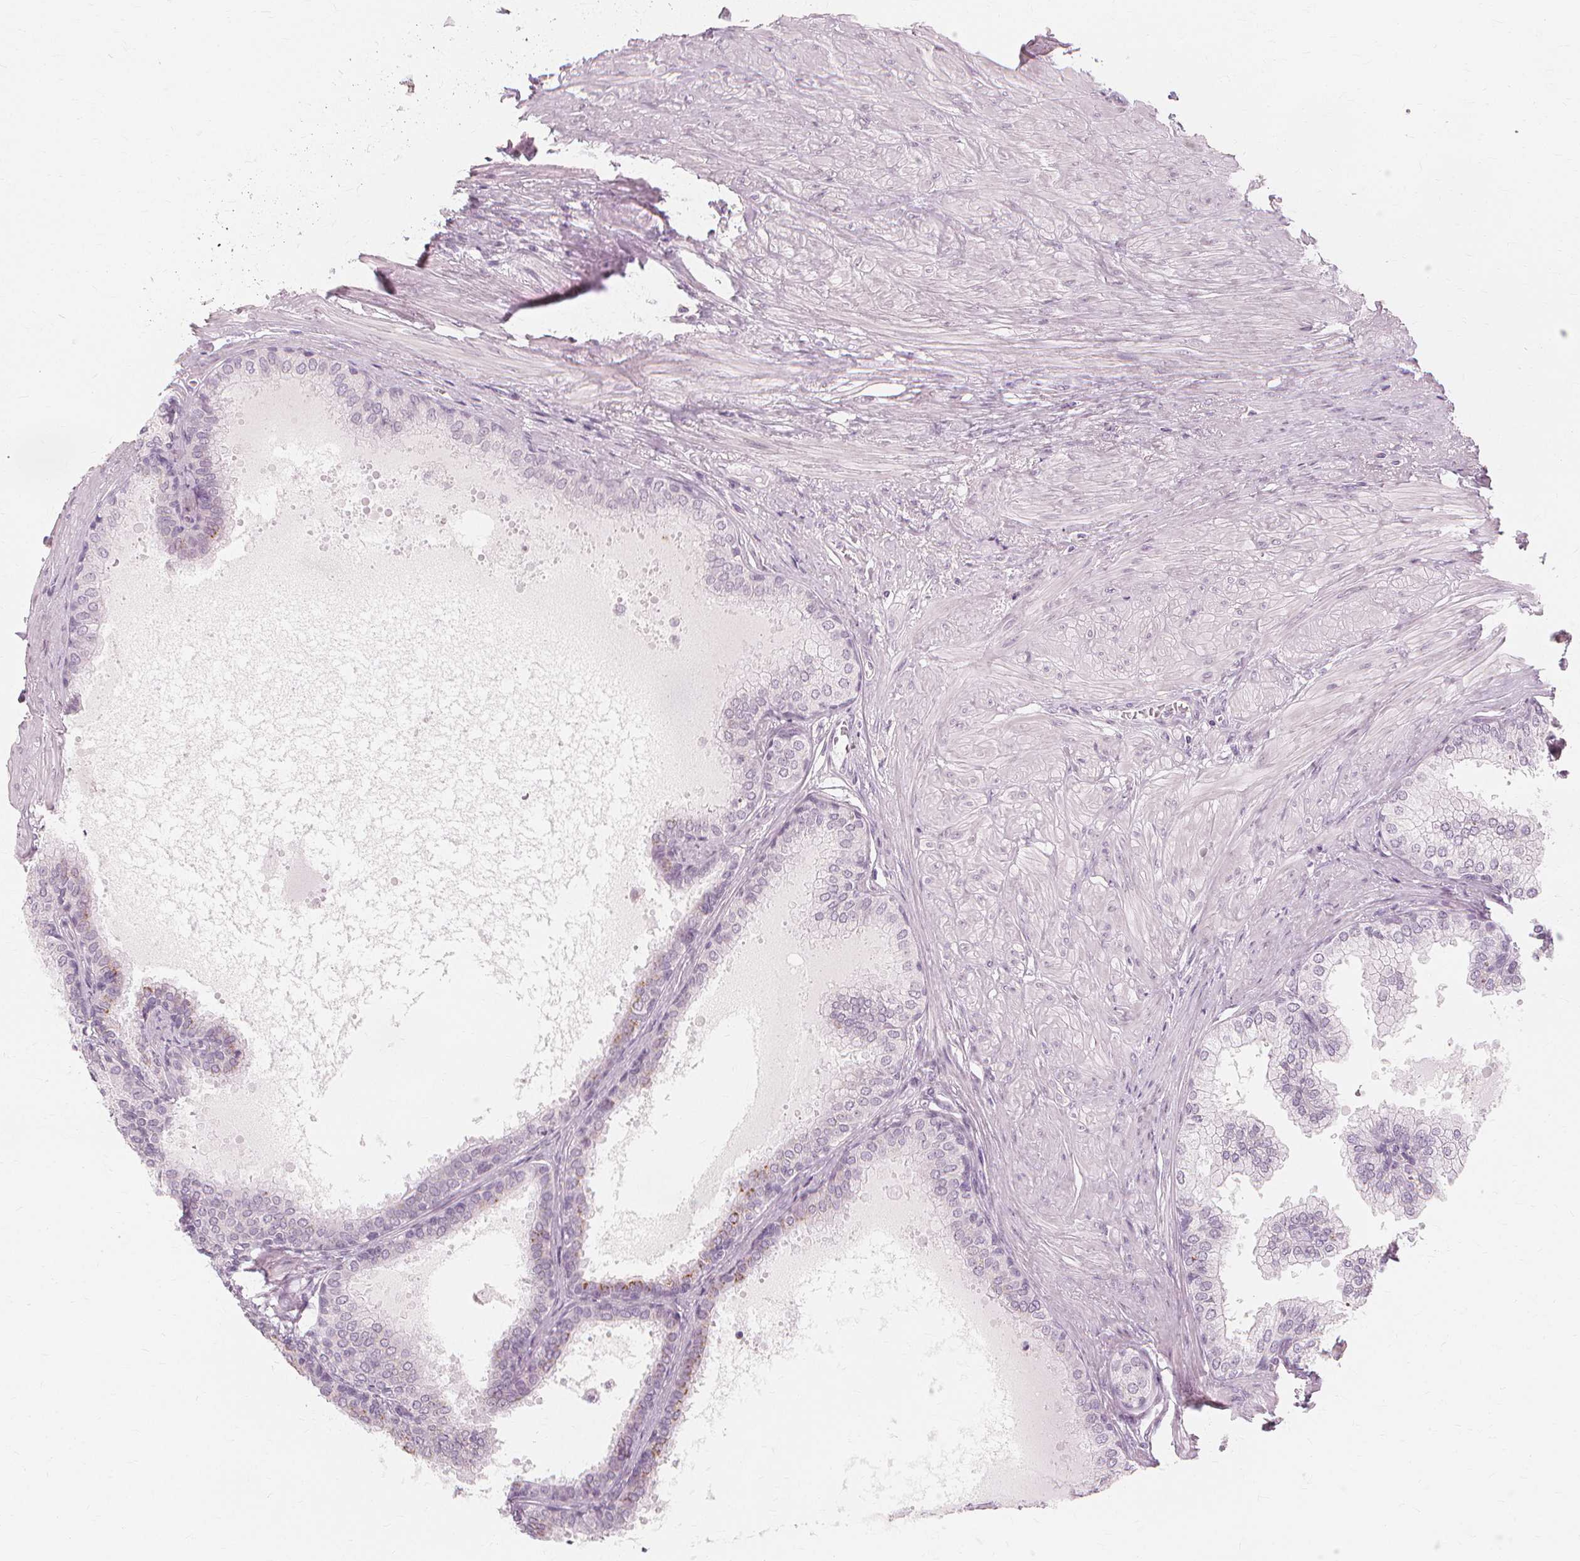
{"staining": {"intensity": "moderate", "quantity": "<25%", "location": "cytoplasmic/membranous"}, "tissue": "prostate", "cell_type": "Glandular cells", "image_type": "normal", "snomed": [{"axis": "morphology", "description": "Normal tissue, NOS"}, {"axis": "topography", "description": "Prostate"}, {"axis": "topography", "description": "Peripheral nerve tissue"}], "caption": "Immunohistochemistry staining of unremarkable prostate, which reveals low levels of moderate cytoplasmic/membranous staining in about <25% of glandular cells indicating moderate cytoplasmic/membranous protein staining. The staining was performed using DAB (3,3'-diaminobenzidine) (brown) for protein detection and nuclei were counterstained in hematoxylin (blue).", "gene": "NXPE1", "patient": {"sex": "male", "age": 55}}